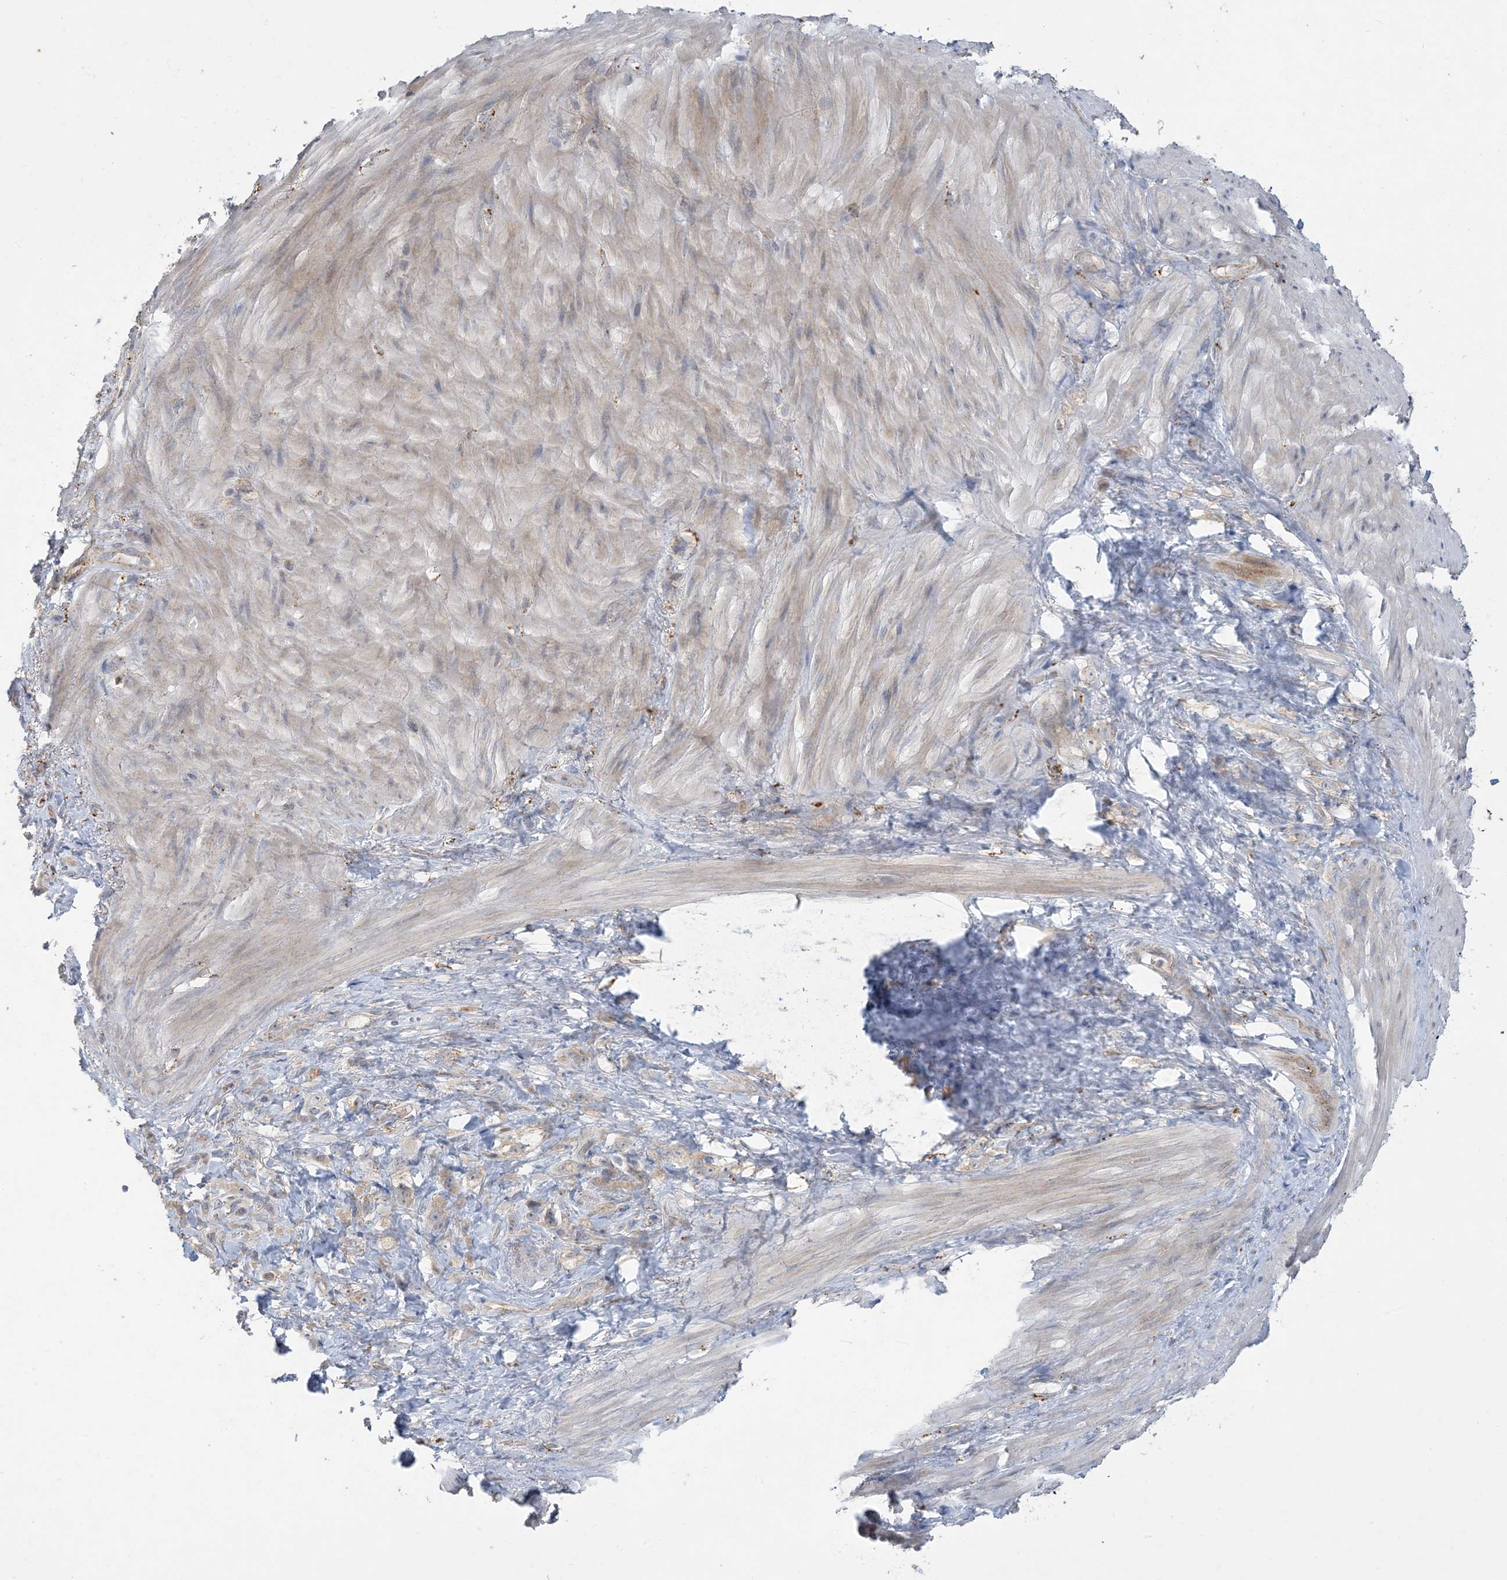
{"staining": {"intensity": "weak", "quantity": ">75%", "location": "cytoplasmic/membranous"}, "tissue": "stomach cancer", "cell_type": "Tumor cells", "image_type": "cancer", "snomed": [{"axis": "morphology", "description": "Normal tissue, NOS"}, {"axis": "morphology", "description": "Adenocarcinoma, NOS"}, {"axis": "topography", "description": "Stomach"}], "caption": "A brown stain labels weak cytoplasmic/membranous expression of a protein in human stomach adenocarcinoma tumor cells.", "gene": "MRPS18A", "patient": {"sex": "male", "age": 82}}